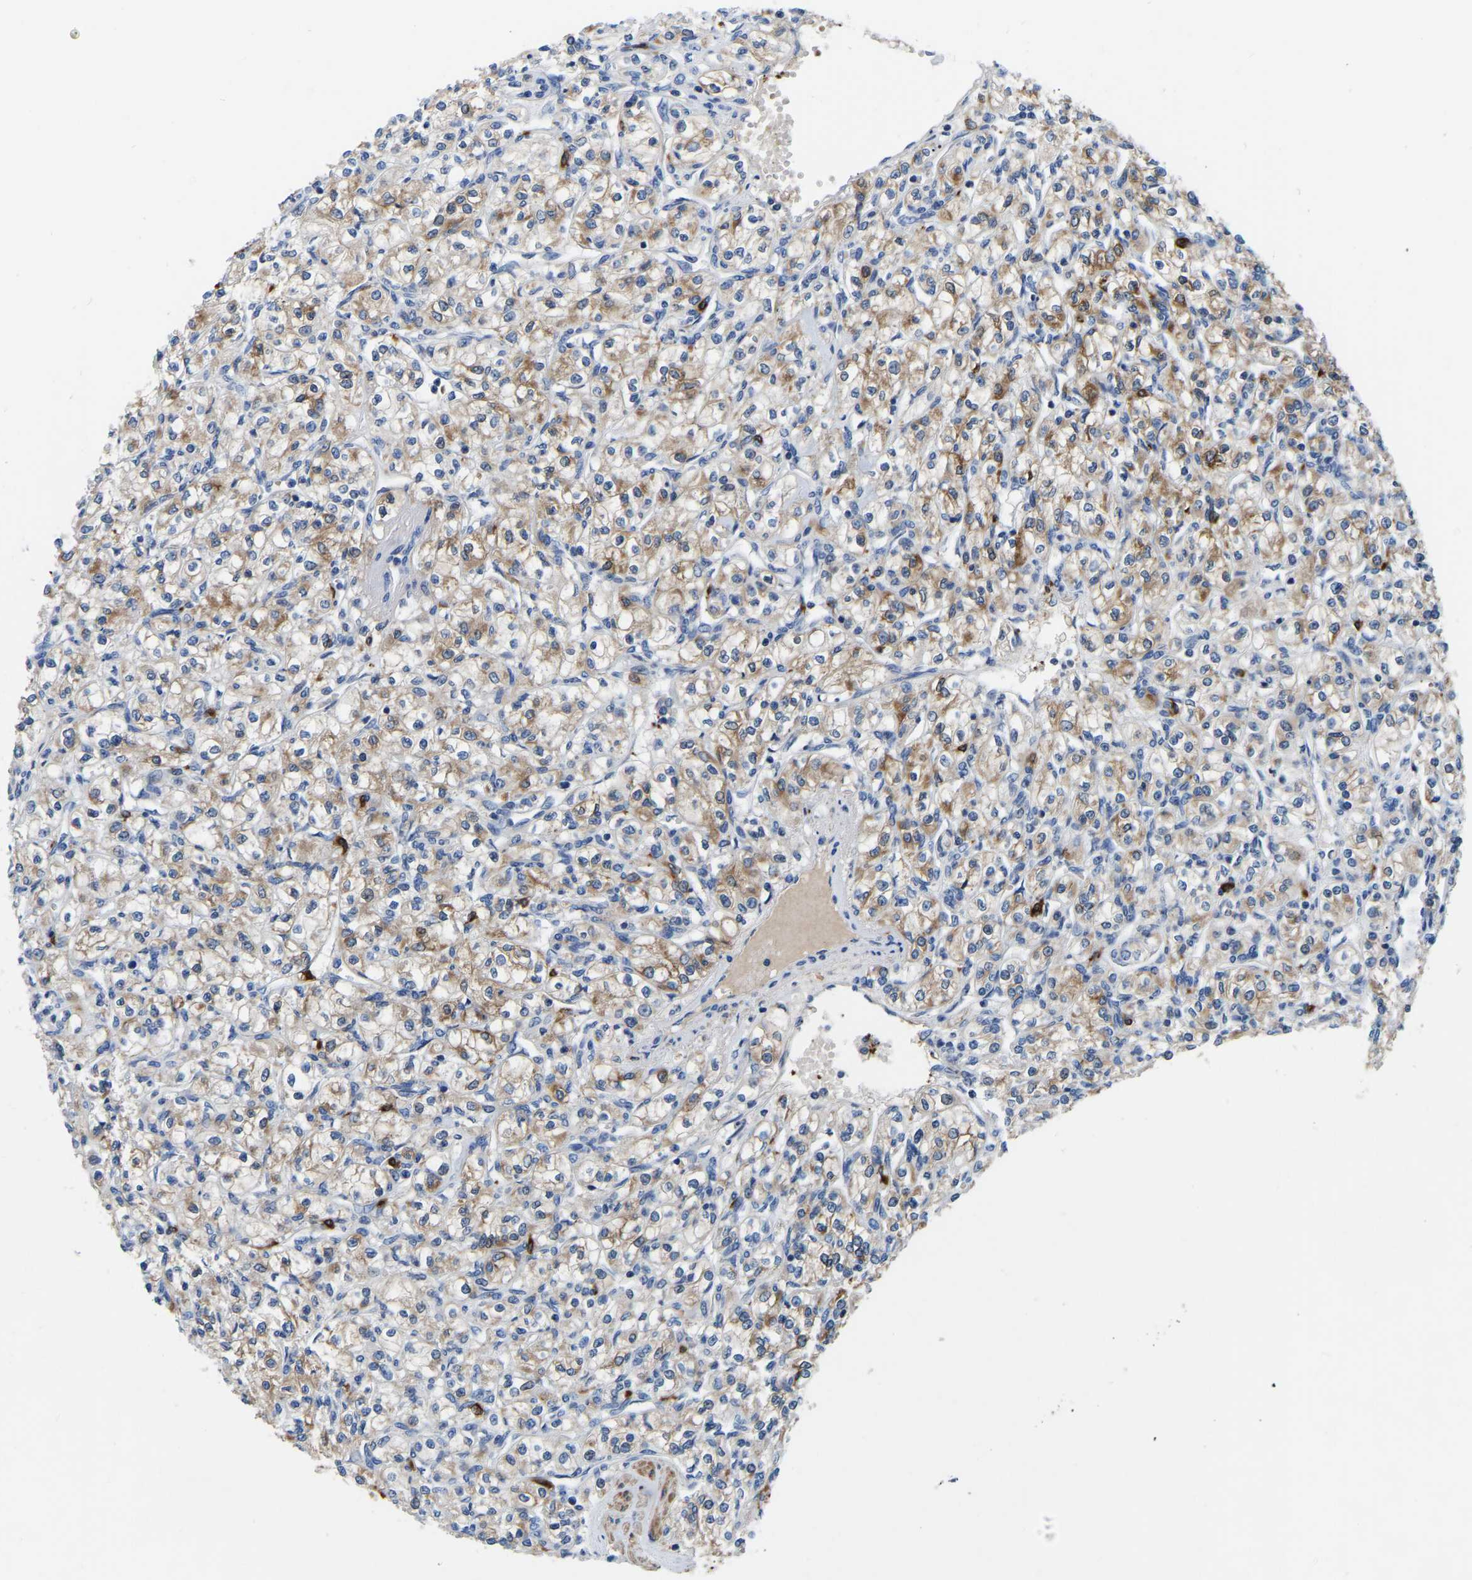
{"staining": {"intensity": "moderate", "quantity": ">75%", "location": "cytoplasmic/membranous"}, "tissue": "renal cancer", "cell_type": "Tumor cells", "image_type": "cancer", "snomed": [{"axis": "morphology", "description": "Adenocarcinoma, NOS"}, {"axis": "topography", "description": "Kidney"}], "caption": "Immunohistochemistry (IHC) micrograph of renal adenocarcinoma stained for a protein (brown), which reveals medium levels of moderate cytoplasmic/membranous positivity in approximately >75% of tumor cells.", "gene": "RAB27B", "patient": {"sex": "male", "age": 77}}